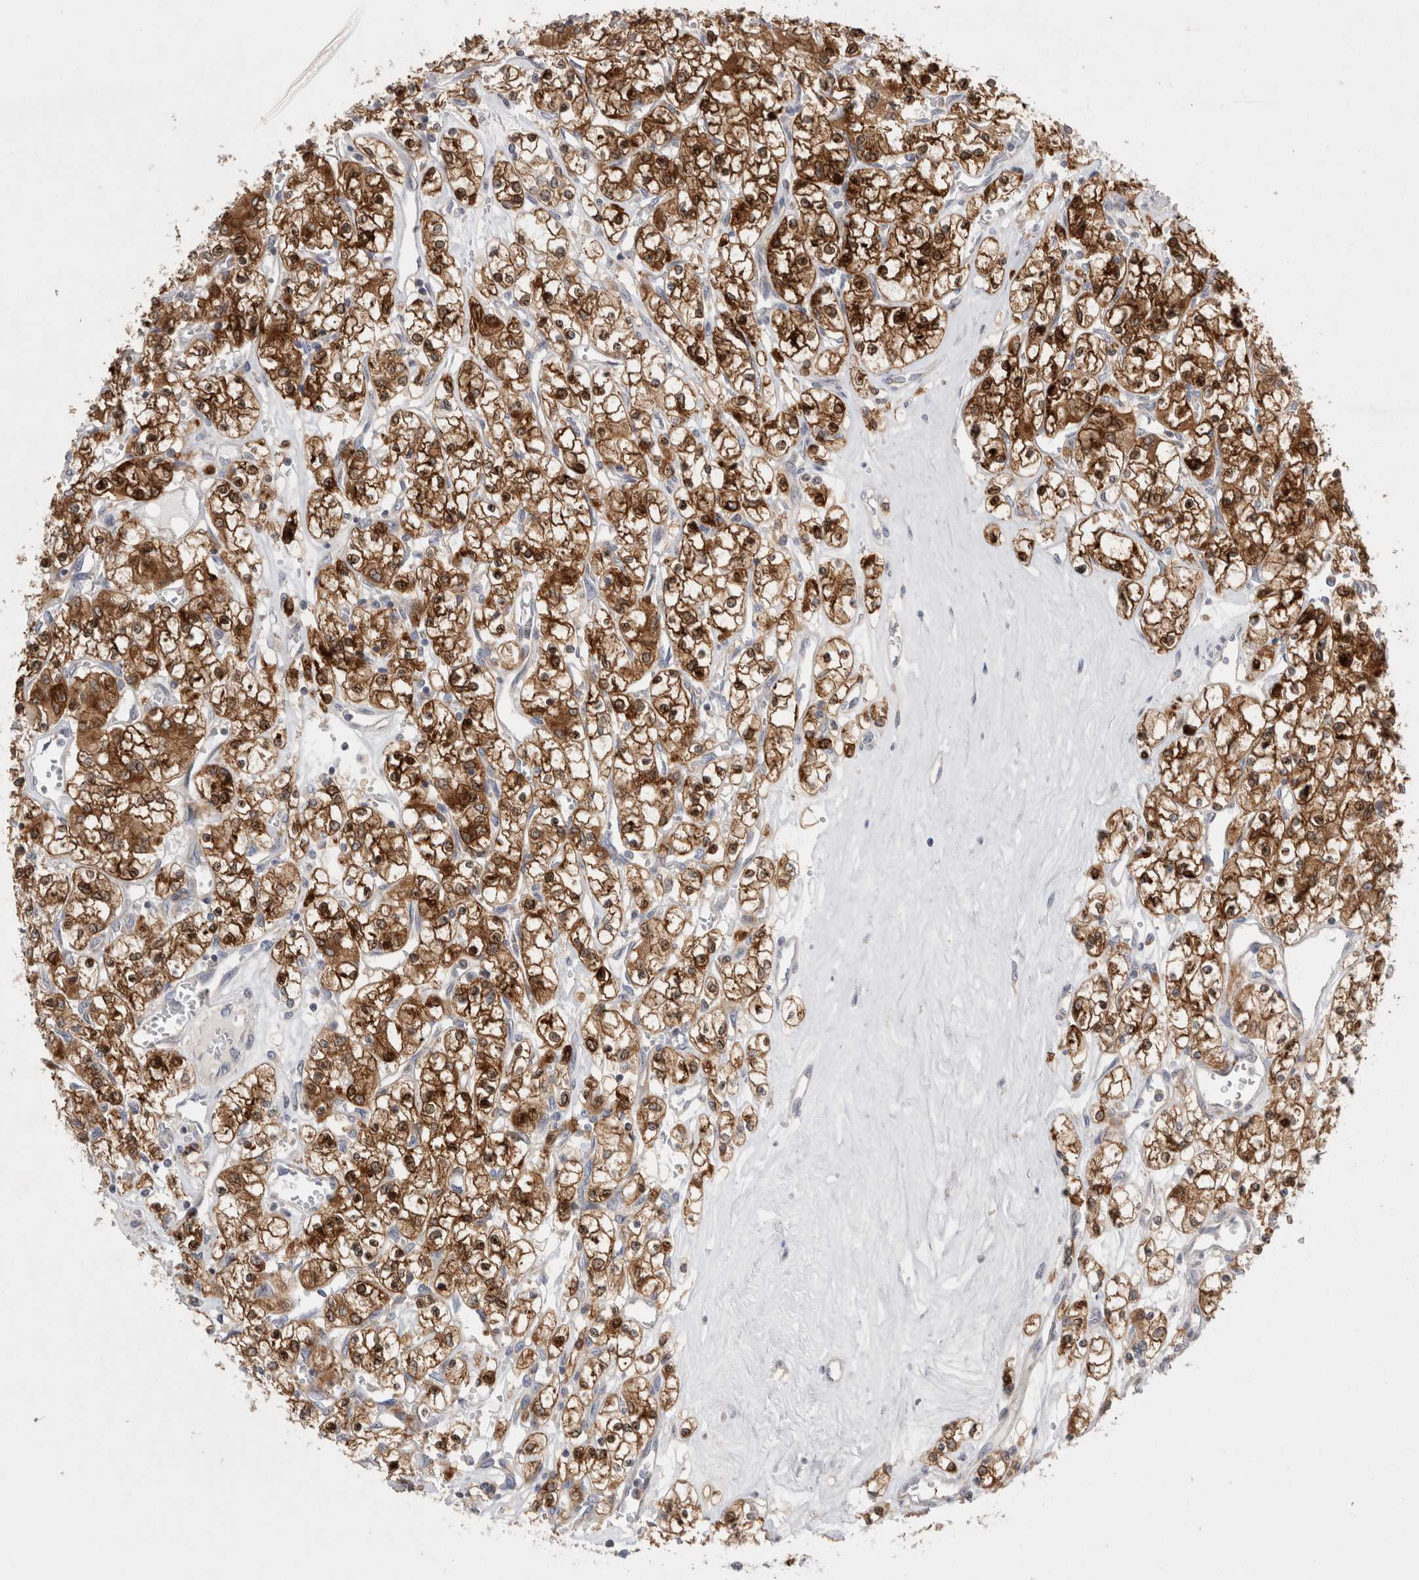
{"staining": {"intensity": "strong", "quantity": ">75%", "location": "cytoplasmic/membranous"}, "tissue": "renal cancer", "cell_type": "Tumor cells", "image_type": "cancer", "snomed": [{"axis": "morphology", "description": "Adenocarcinoma, NOS"}, {"axis": "topography", "description": "Kidney"}], "caption": "Tumor cells display high levels of strong cytoplasmic/membranous staining in about >75% of cells in renal cancer.", "gene": "TBC1D16", "patient": {"sex": "female", "age": 59}}